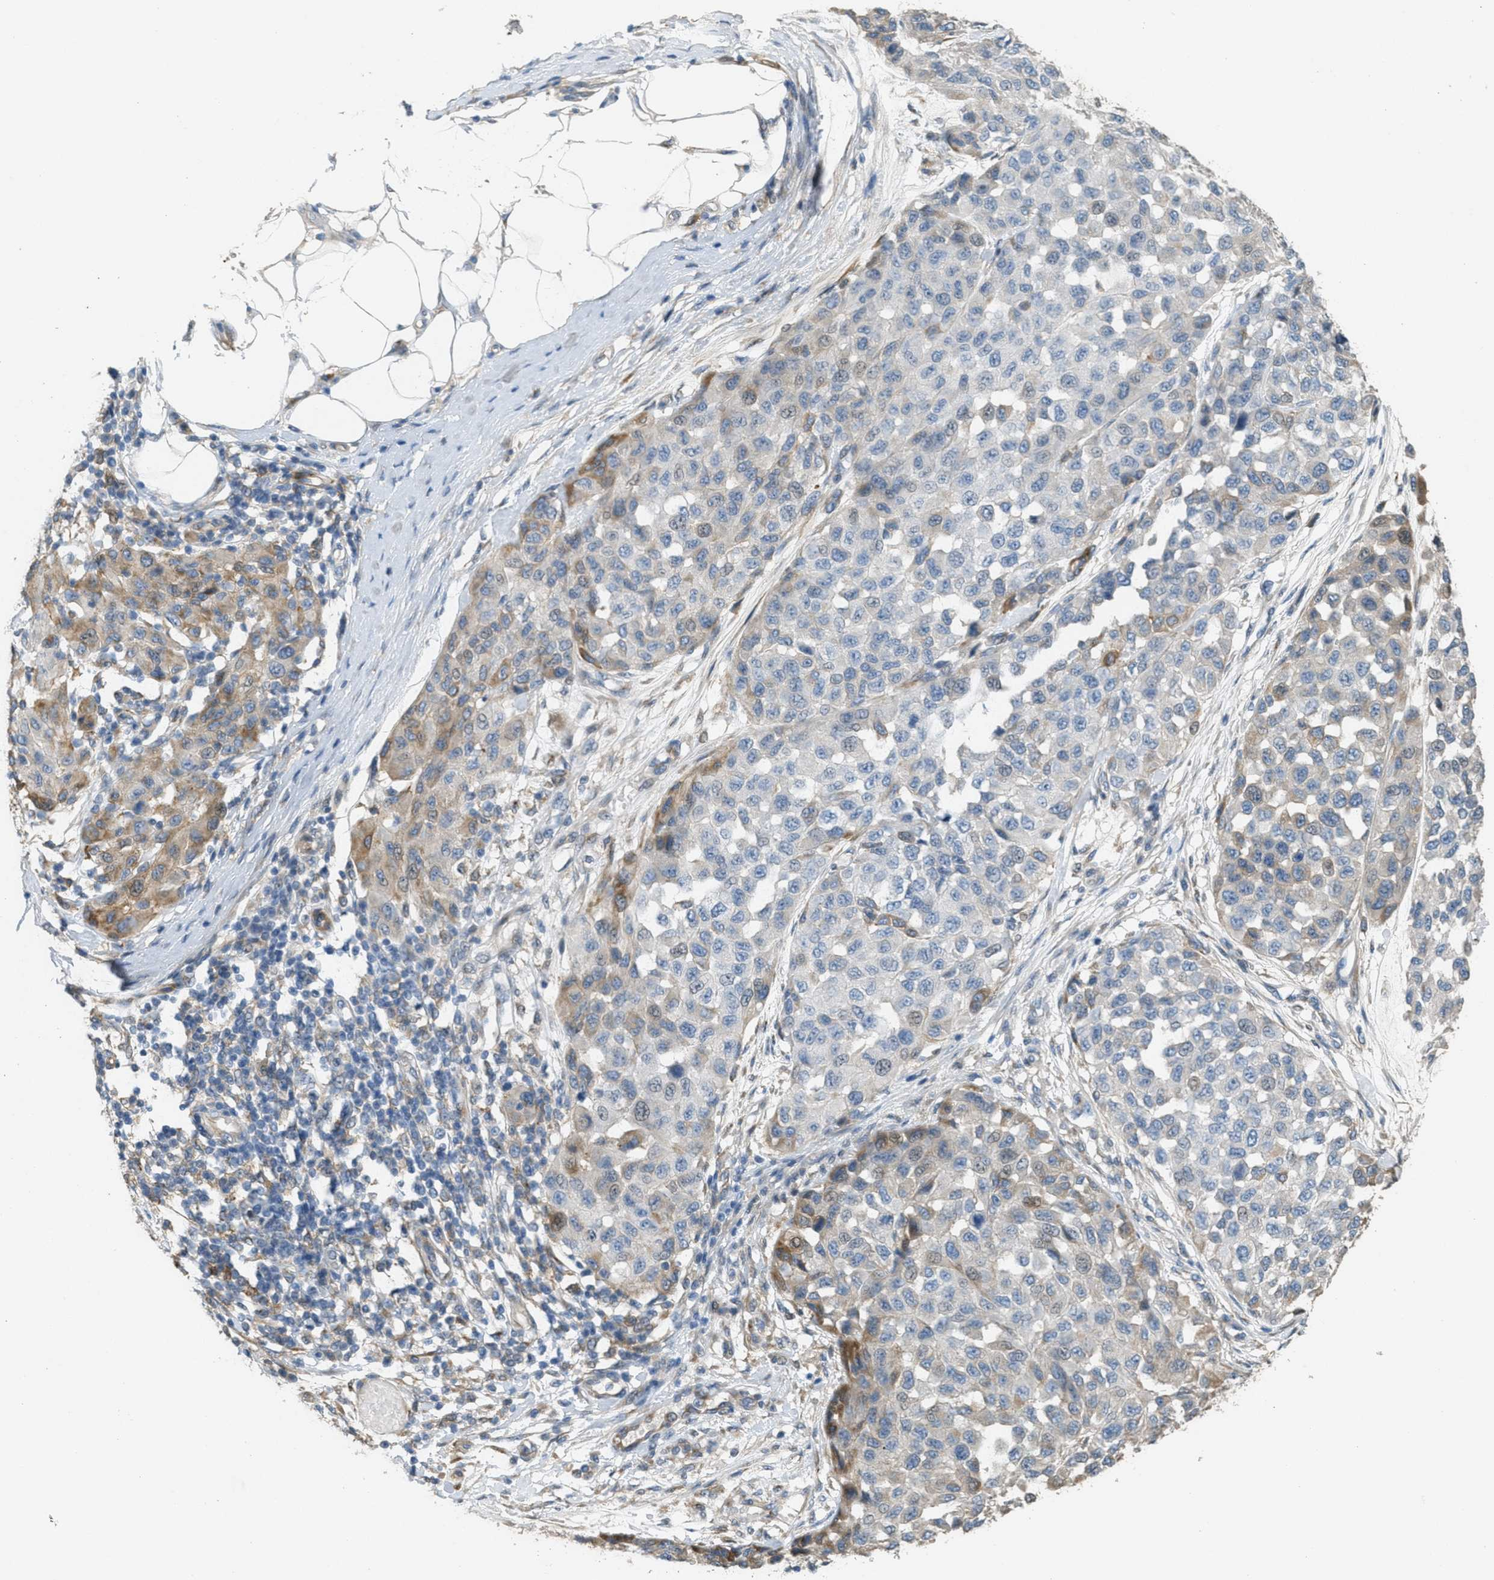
{"staining": {"intensity": "weak", "quantity": "<25%", "location": "cytoplasmic/membranous"}, "tissue": "melanoma", "cell_type": "Tumor cells", "image_type": "cancer", "snomed": [{"axis": "morphology", "description": "Normal tissue, NOS"}, {"axis": "morphology", "description": "Malignant melanoma, NOS"}, {"axis": "topography", "description": "Skin"}], "caption": "This is a image of IHC staining of melanoma, which shows no expression in tumor cells.", "gene": "ADCY5", "patient": {"sex": "male", "age": 62}}